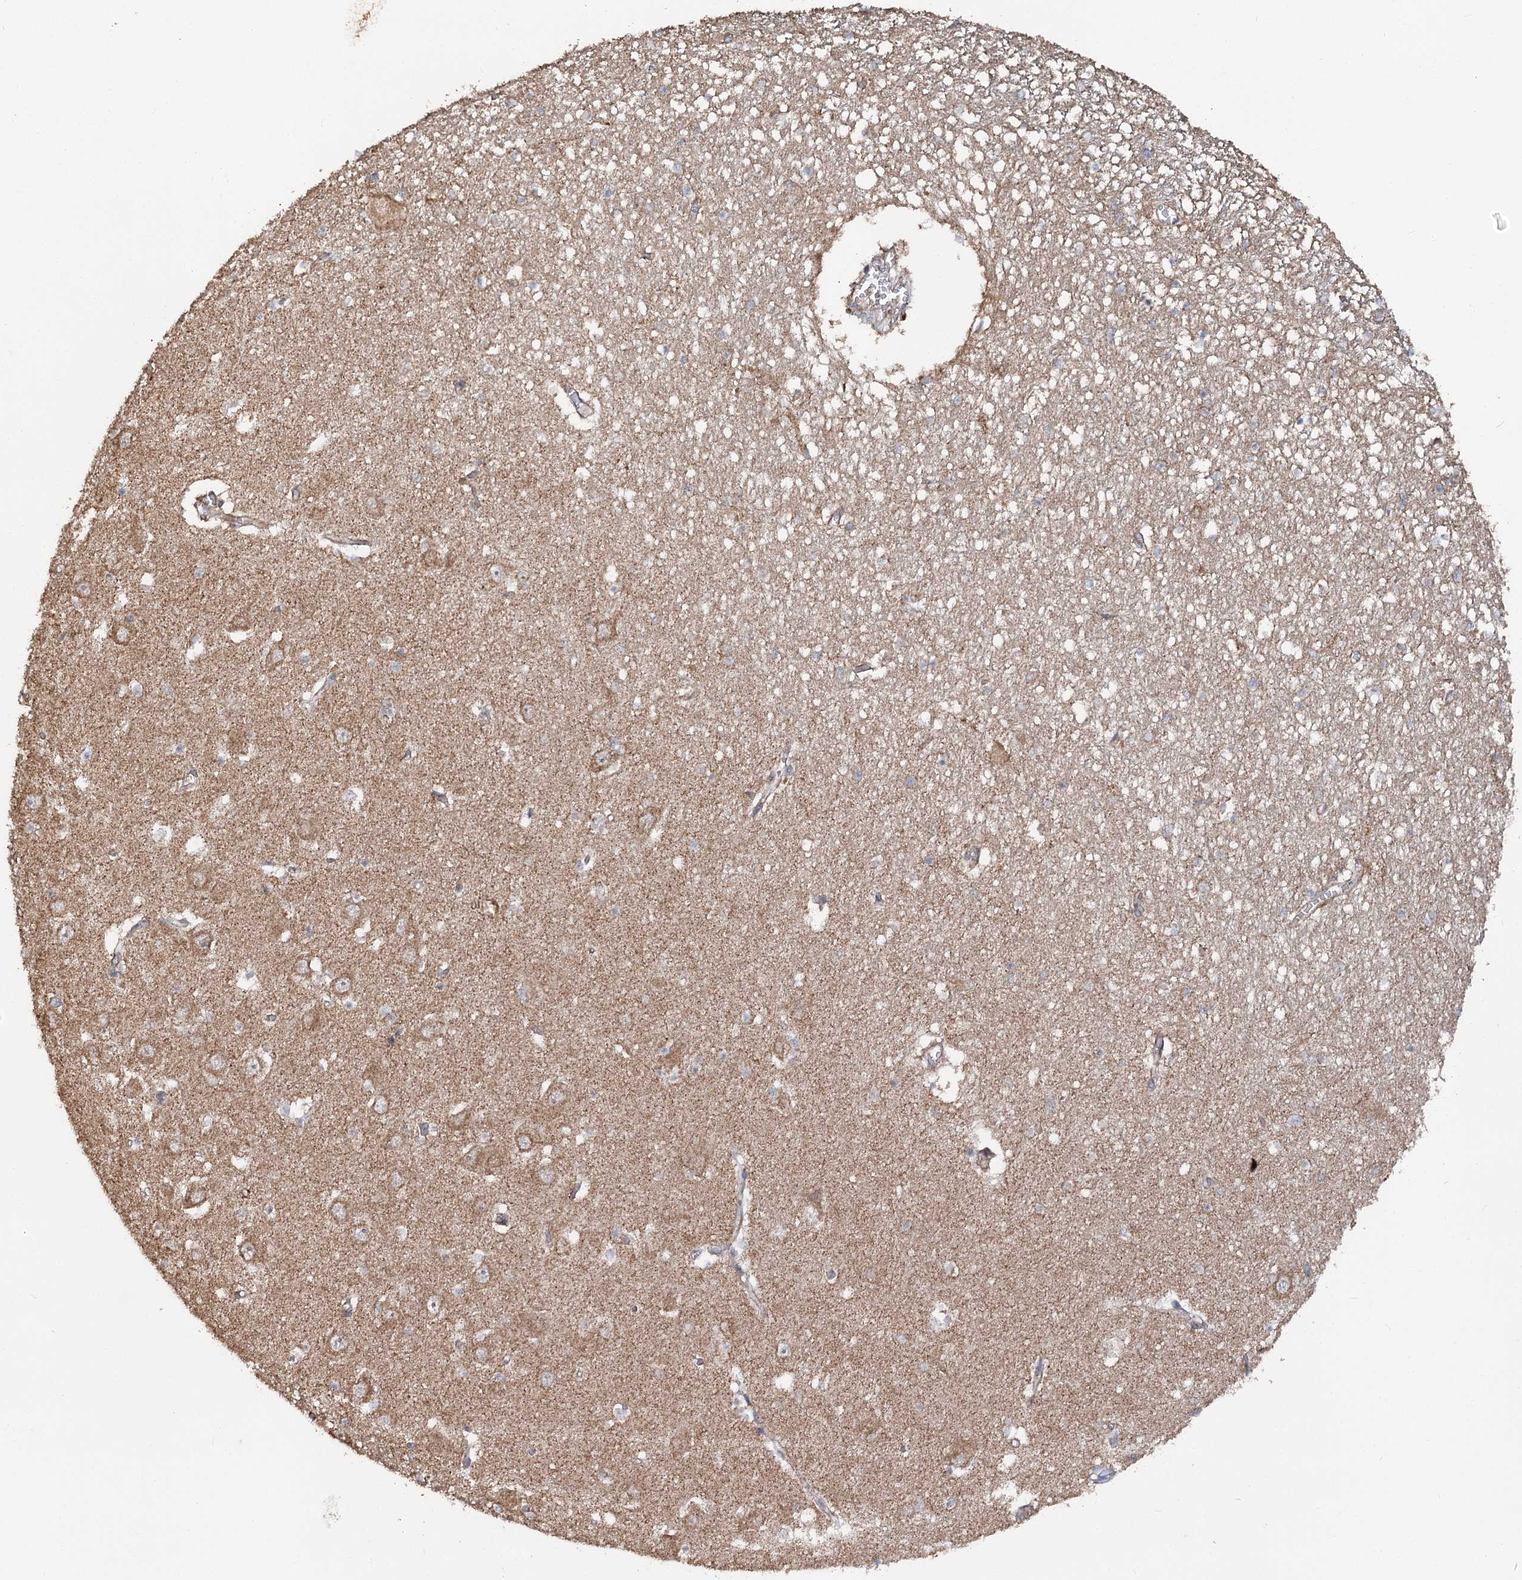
{"staining": {"intensity": "moderate", "quantity": "<25%", "location": "cytoplasmic/membranous"}, "tissue": "hippocampus", "cell_type": "Glial cells", "image_type": "normal", "snomed": [{"axis": "morphology", "description": "Normal tissue, NOS"}, {"axis": "topography", "description": "Hippocampus"}], "caption": "Immunohistochemical staining of benign hippocampus shows low levels of moderate cytoplasmic/membranous staining in about <25% of glial cells.", "gene": "MINDY3", "patient": {"sex": "male", "age": 70}}